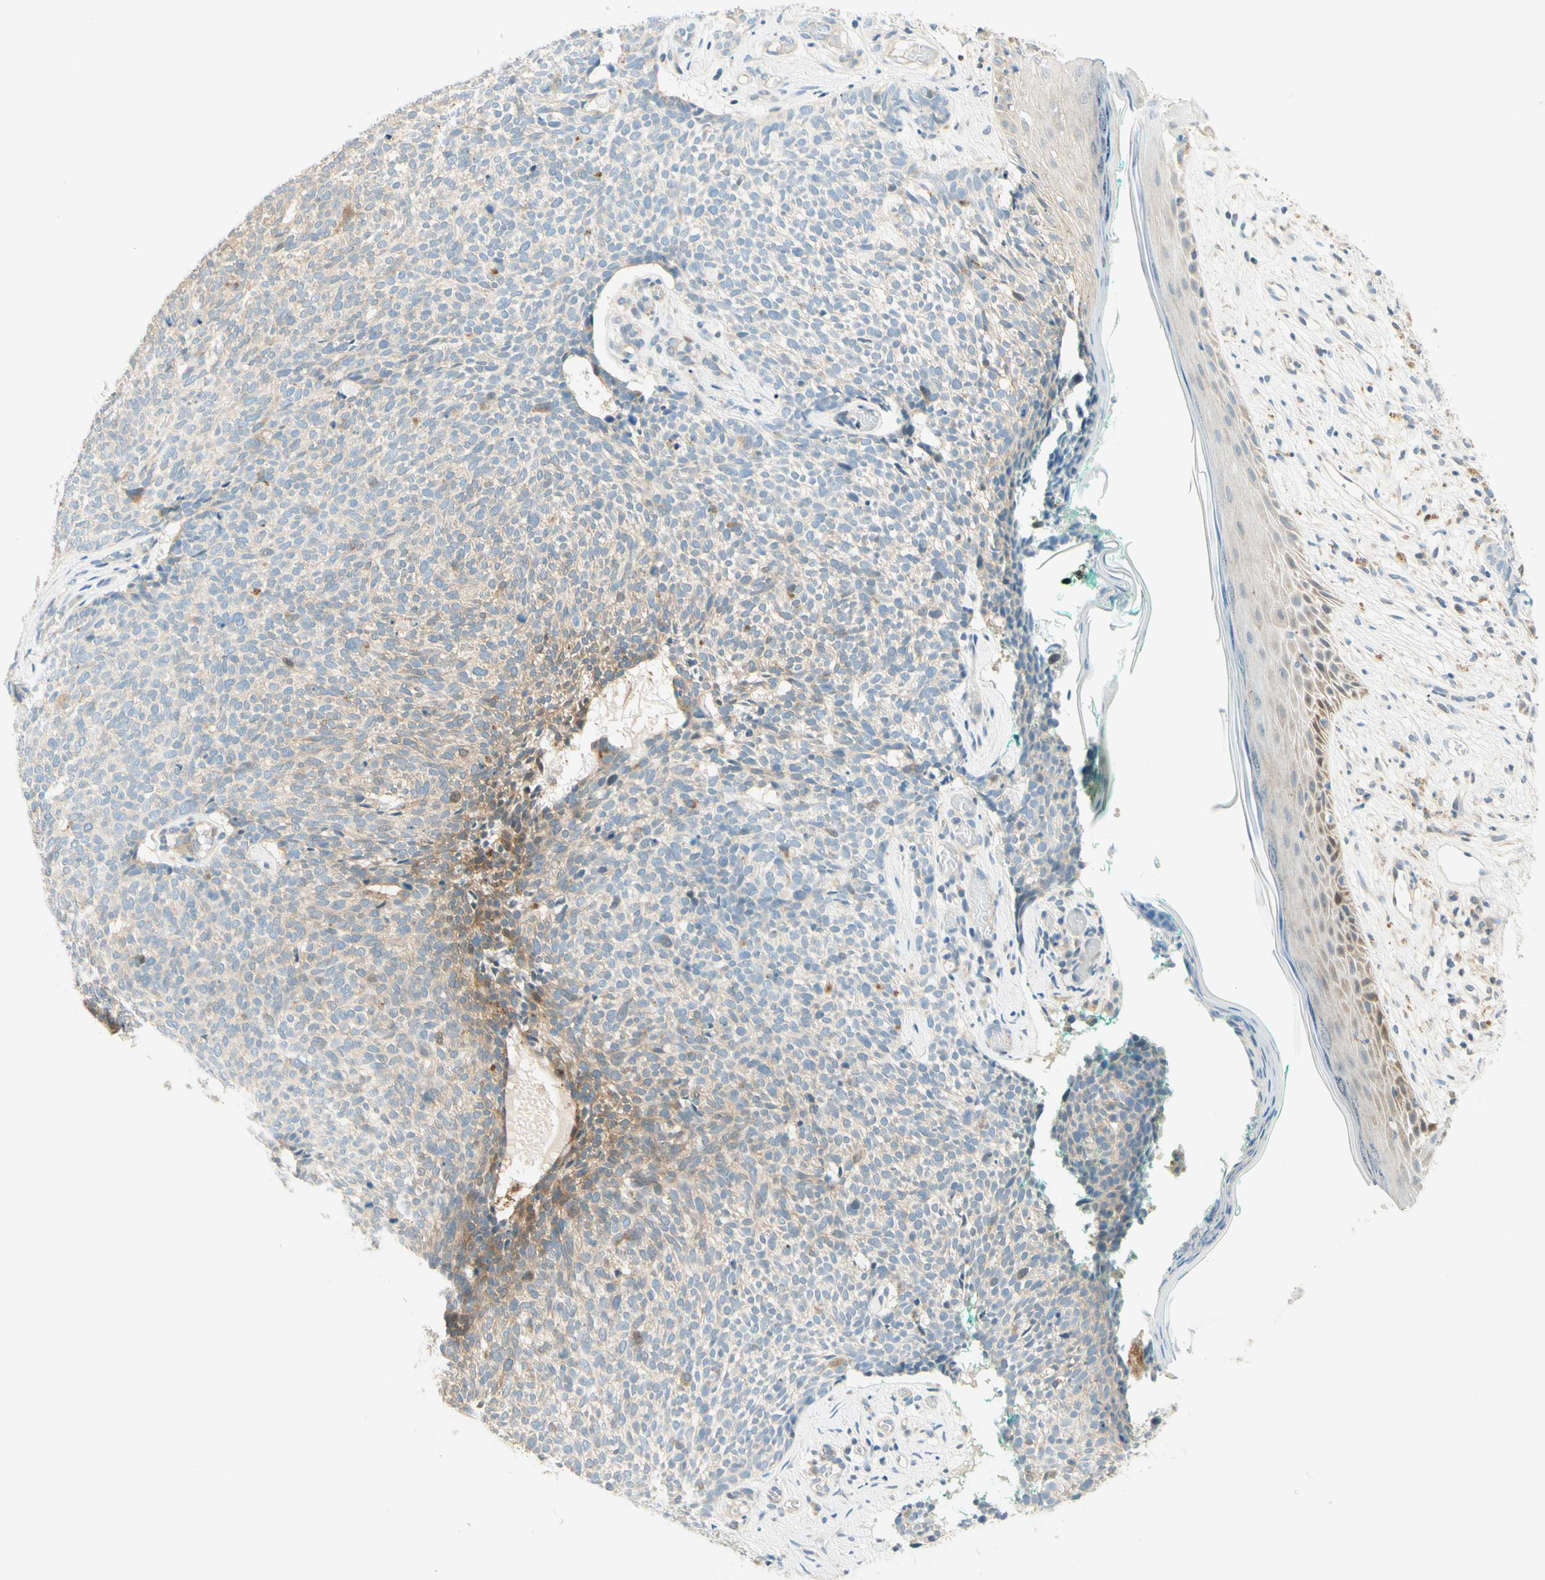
{"staining": {"intensity": "weak", "quantity": "<25%", "location": "cytoplasmic/membranous"}, "tissue": "skin cancer", "cell_type": "Tumor cells", "image_type": "cancer", "snomed": [{"axis": "morphology", "description": "Basal cell carcinoma"}, {"axis": "topography", "description": "Skin"}], "caption": "This micrograph is of skin basal cell carcinoma stained with immunohistochemistry (IHC) to label a protein in brown with the nuclei are counter-stained blue. There is no expression in tumor cells.", "gene": "PROM1", "patient": {"sex": "female", "age": 84}}